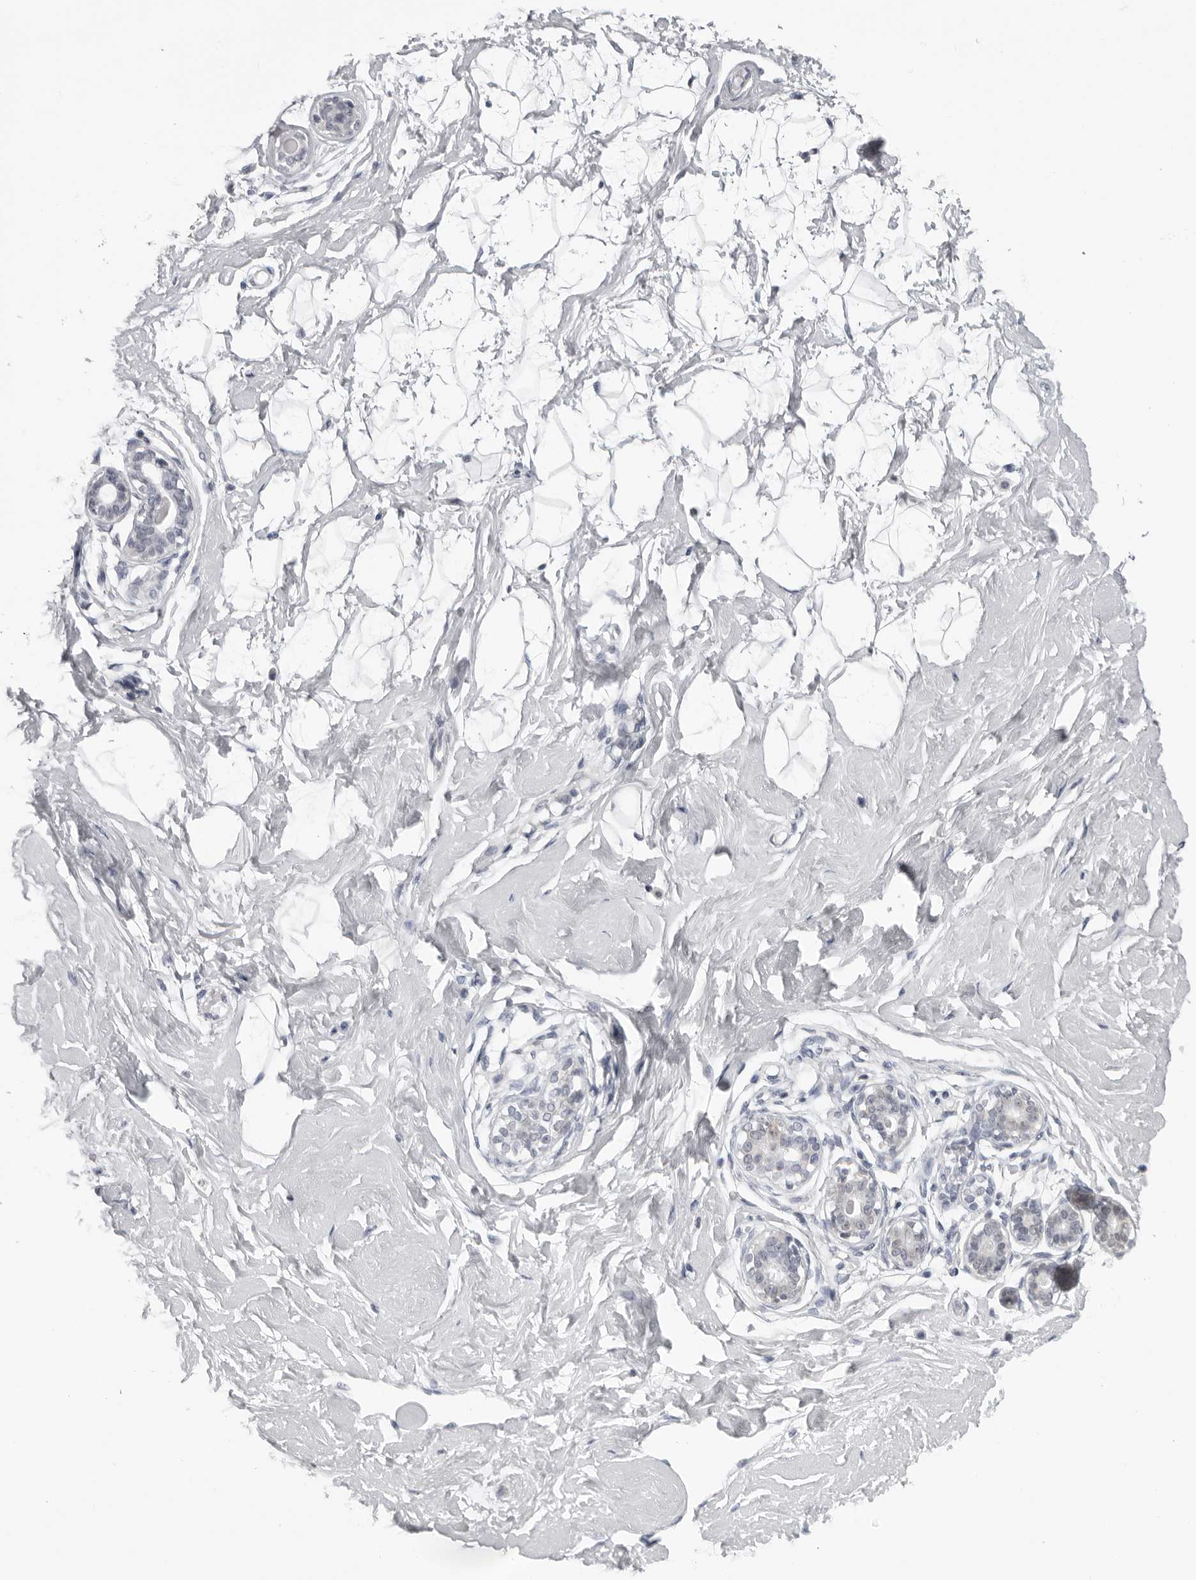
{"staining": {"intensity": "negative", "quantity": "none", "location": "none"}, "tissue": "breast", "cell_type": "Adipocytes", "image_type": "normal", "snomed": [{"axis": "morphology", "description": "Normal tissue, NOS"}, {"axis": "morphology", "description": "Adenoma, NOS"}, {"axis": "topography", "description": "Breast"}], "caption": "A high-resolution histopathology image shows IHC staining of unremarkable breast, which demonstrates no significant staining in adipocytes. (Stains: DAB (3,3'-diaminobenzidine) immunohistochemistry (IHC) with hematoxylin counter stain, Microscopy: brightfield microscopy at high magnification).", "gene": "DNALI1", "patient": {"sex": "female", "age": 23}}